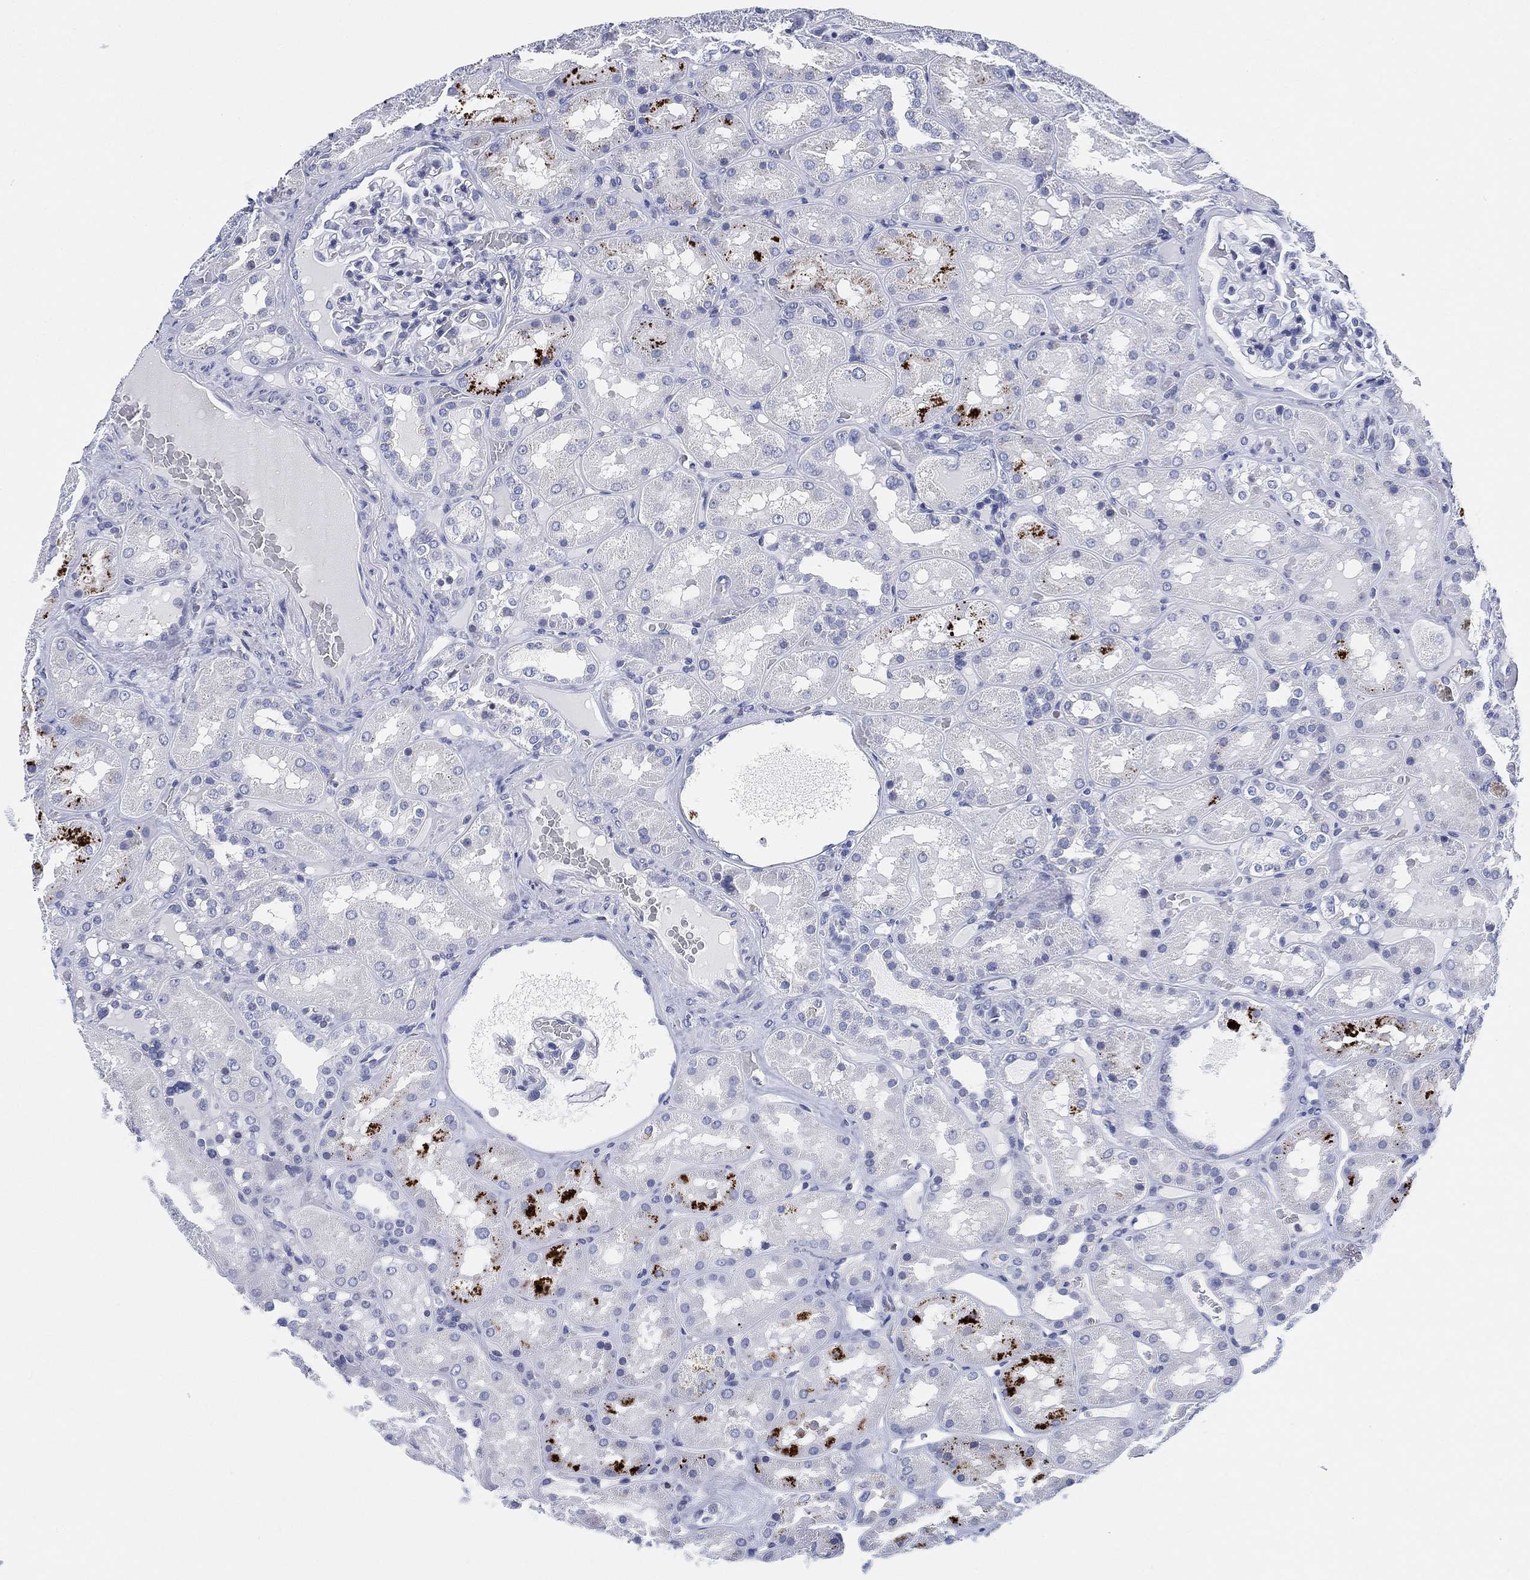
{"staining": {"intensity": "negative", "quantity": "none", "location": "none"}, "tissue": "kidney", "cell_type": "Cells in glomeruli", "image_type": "normal", "snomed": [{"axis": "morphology", "description": "Normal tissue, NOS"}, {"axis": "topography", "description": "Kidney"}], "caption": "Immunohistochemistry of benign human kidney displays no positivity in cells in glomeruli.", "gene": "FYB1", "patient": {"sex": "male", "age": 73}}